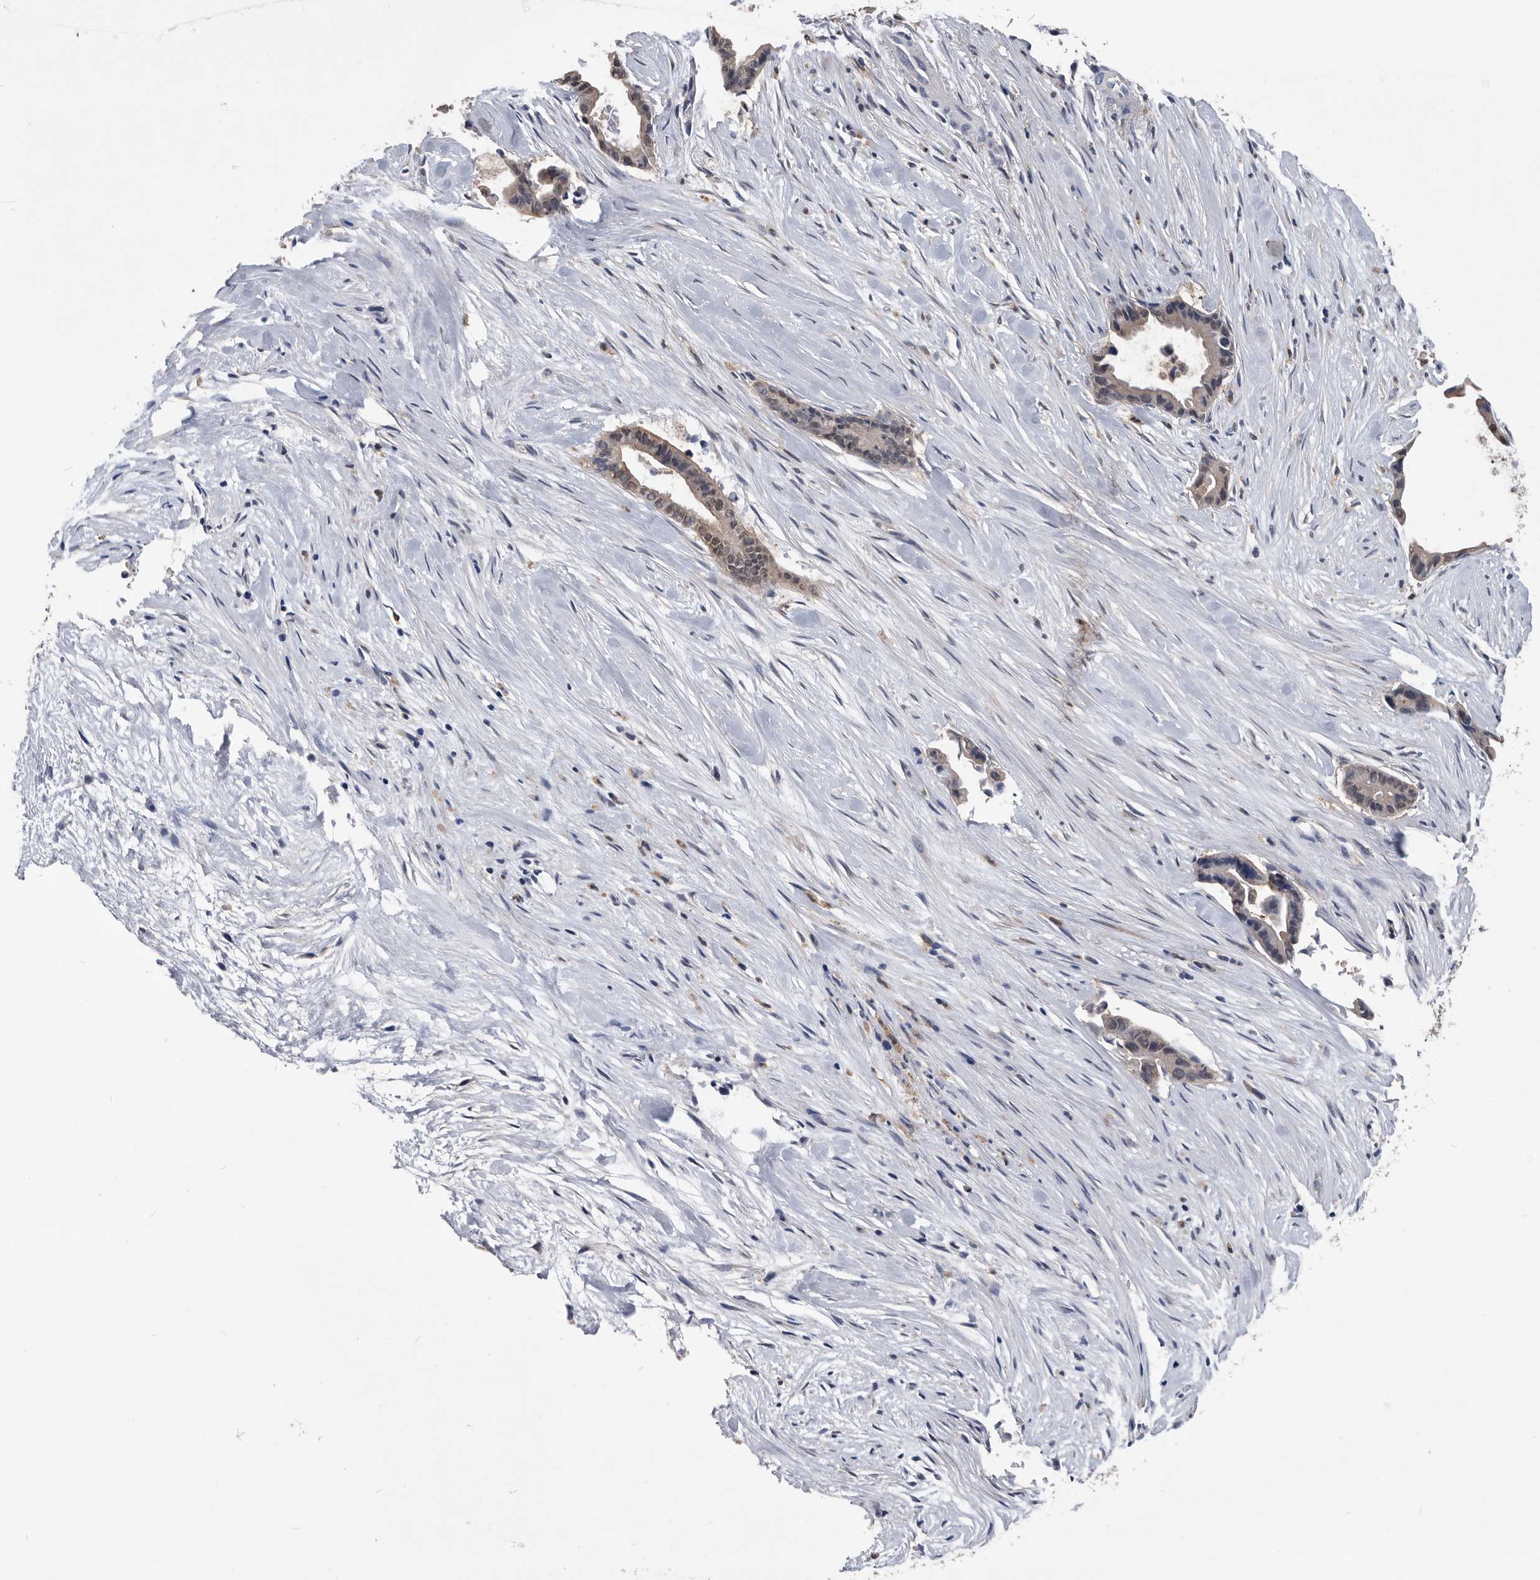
{"staining": {"intensity": "weak", "quantity": "<25%", "location": "nuclear"}, "tissue": "liver cancer", "cell_type": "Tumor cells", "image_type": "cancer", "snomed": [{"axis": "morphology", "description": "Cholangiocarcinoma"}, {"axis": "topography", "description": "Liver"}], "caption": "Tumor cells show no significant staining in liver cancer.", "gene": "PDXK", "patient": {"sex": "female", "age": 55}}